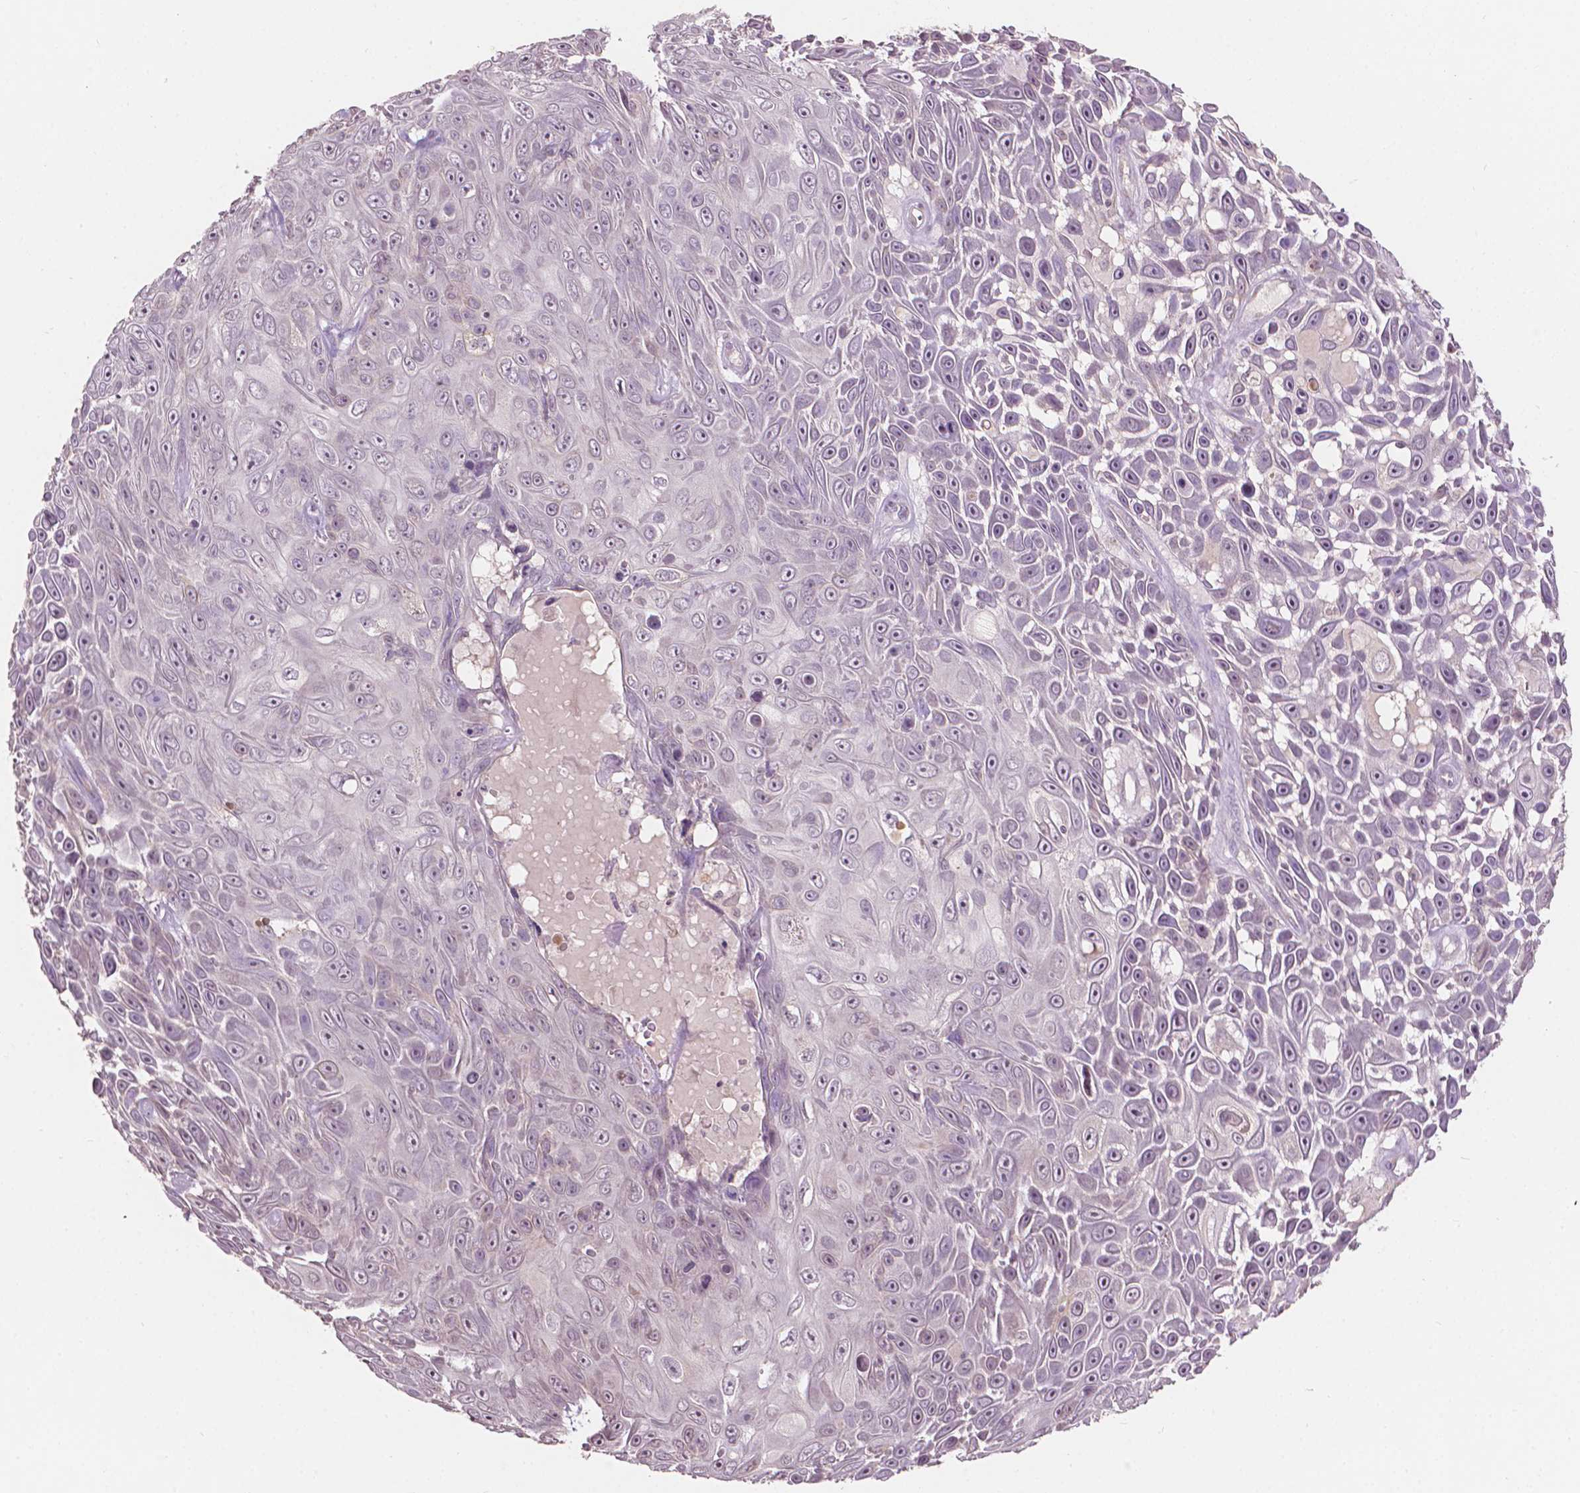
{"staining": {"intensity": "negative", "quantity": "none", "location": "none"}, "tissue": "skin cancer", "cell_type": "Tumor cells", "image_type": "cancer", "snomed": [{"axis": "morphology", "description": "Squamous cell carcinoma, NOS"}, {"axis": "topography", "description": "Skin"}], "caption": "Skin cancer was stained to show a protein in brown. There is no significant positivity in tumor cells.", "gene": "NOS1AP", "patient": {"sex": "male", "age": 82}}